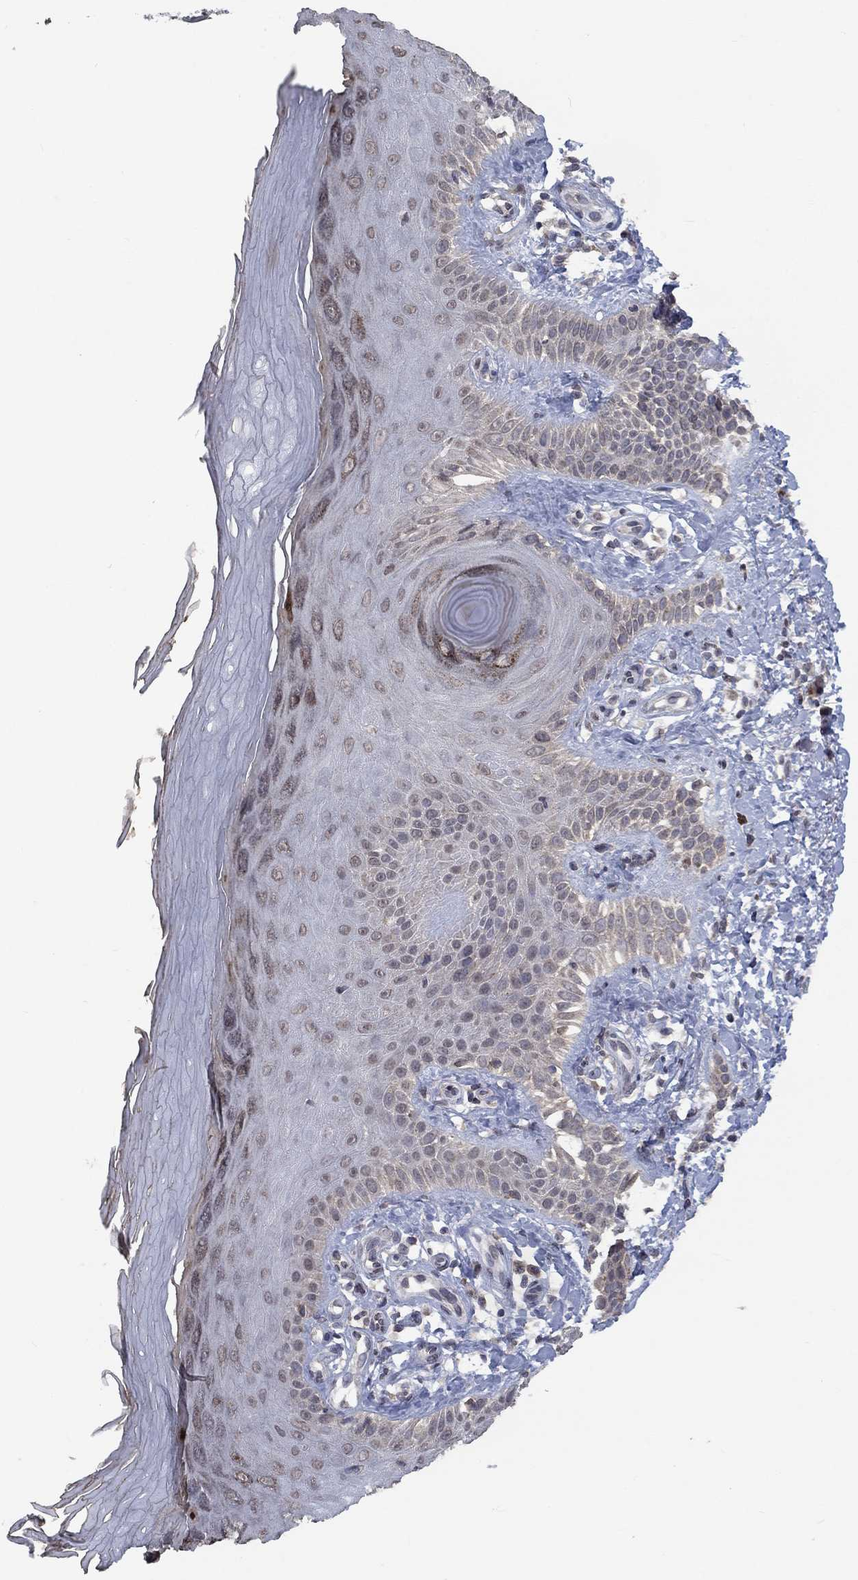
{"staining": {"intensity": "negative", "quantity": "none", "location": "none"}, "tissue": "skin", "cell_type": "Fibroblasts", "image_type": "normal", "snomed": [{"axis": "morphology", "description": "Normal tissue, NOS"}, {"axis": "morphology", "description": "Inflammation, NOS"}, {"axis": "morphology", "description": "Fibrosis, NOS"}, {"axis": "topography", "description": "Skin"}], "caption": "Immunohistochemical staining of unremarkable human skin displays no significant expression in fibroblasts.", "gene": "SPATA33", "patient": {"sex": "male", "age": 71}}